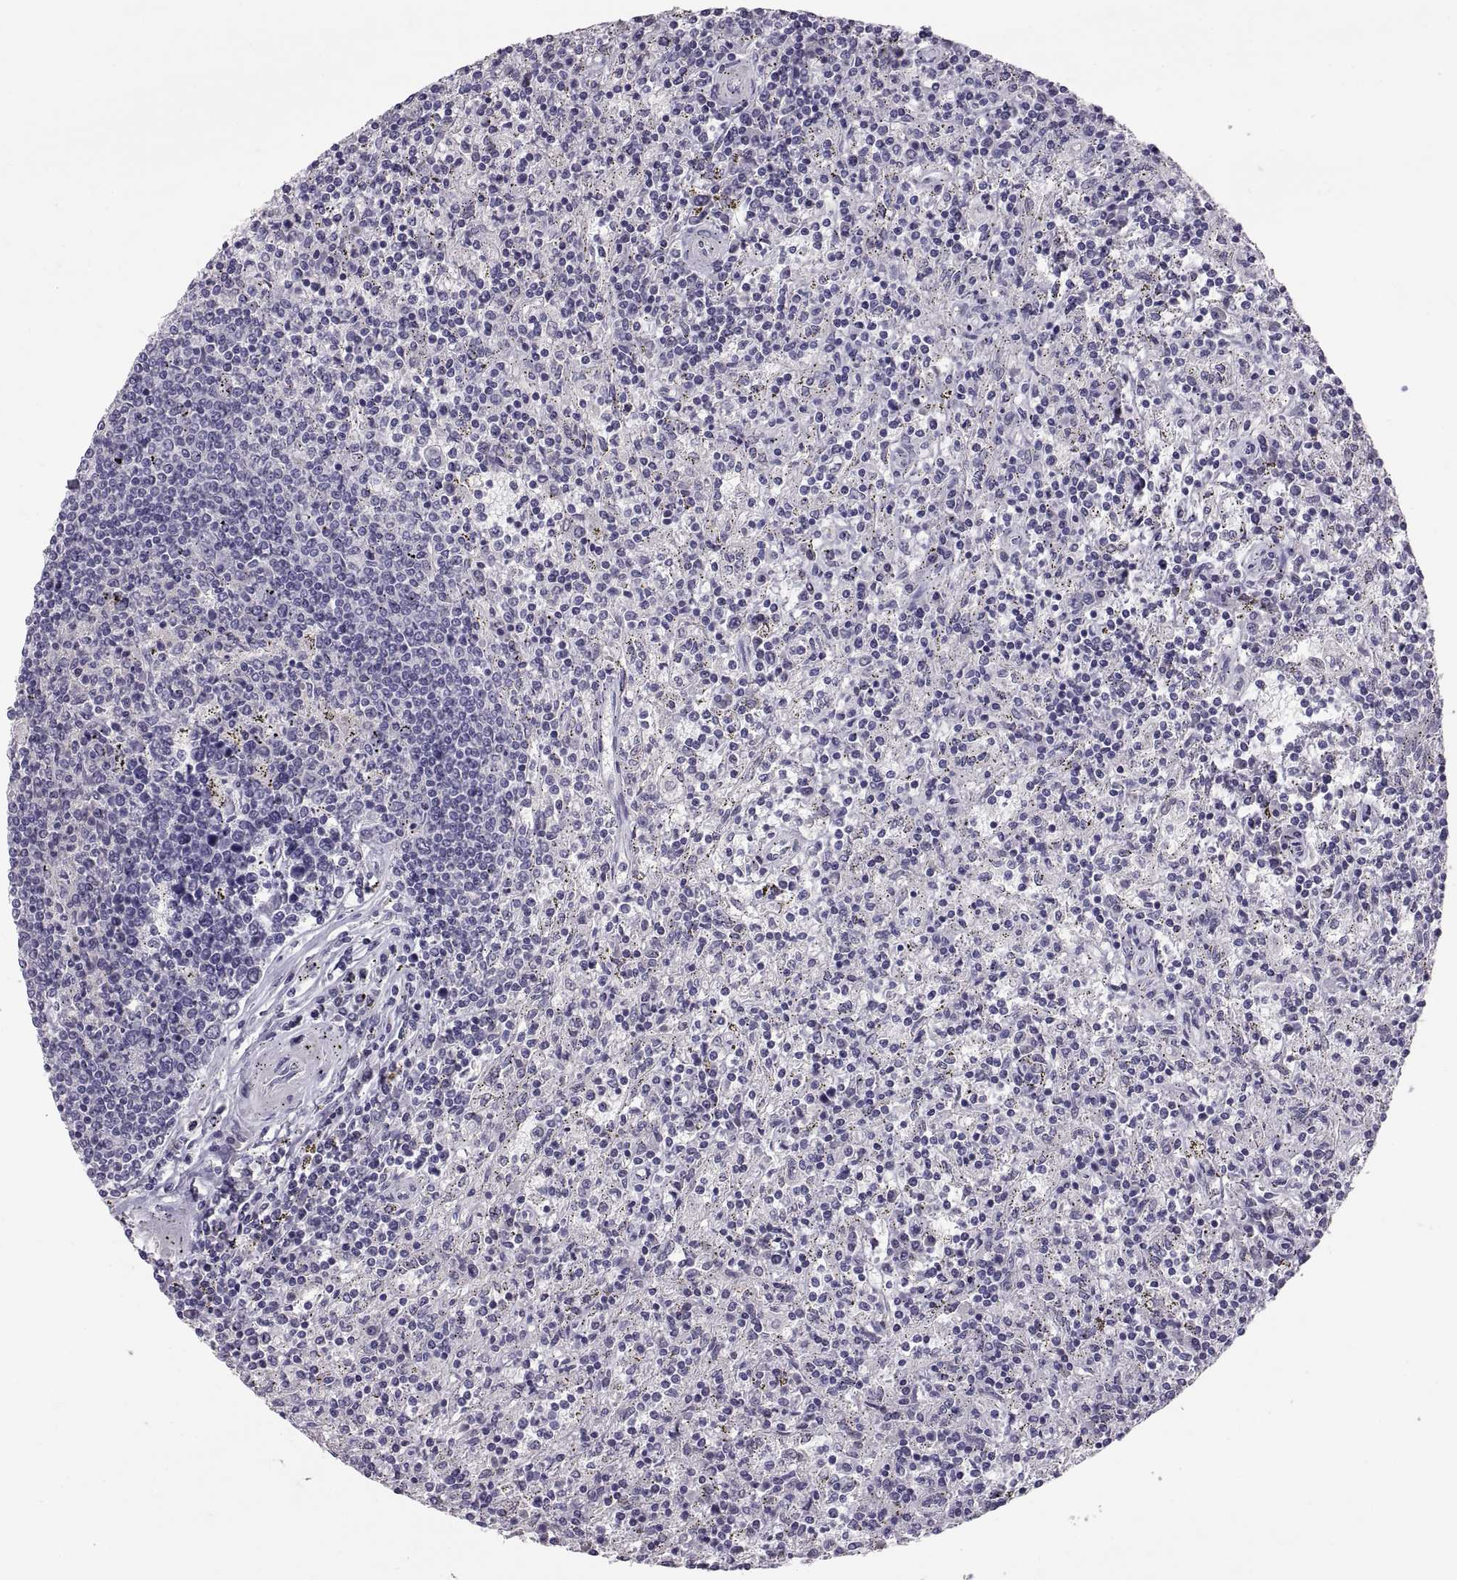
{"staining": {"intensity": "negative", "quantity": "none", "location": "none"}, "tissue": "lymphoma", "cell_type": "Tumor cells", "image_type": "cancer", "snomed": [{"axis": "morphology", "description": "Malignant lymphoma, non-Hodgkin's type, Low grade"}, {"axis": "topography", "description": "Spleen"}], "caption": "Immunohistochemical staining of lymphoma demonstrates no significant positivity in tumor cells.", "gene": "PTN", "patient": {"sex": "male", "age": 62}}